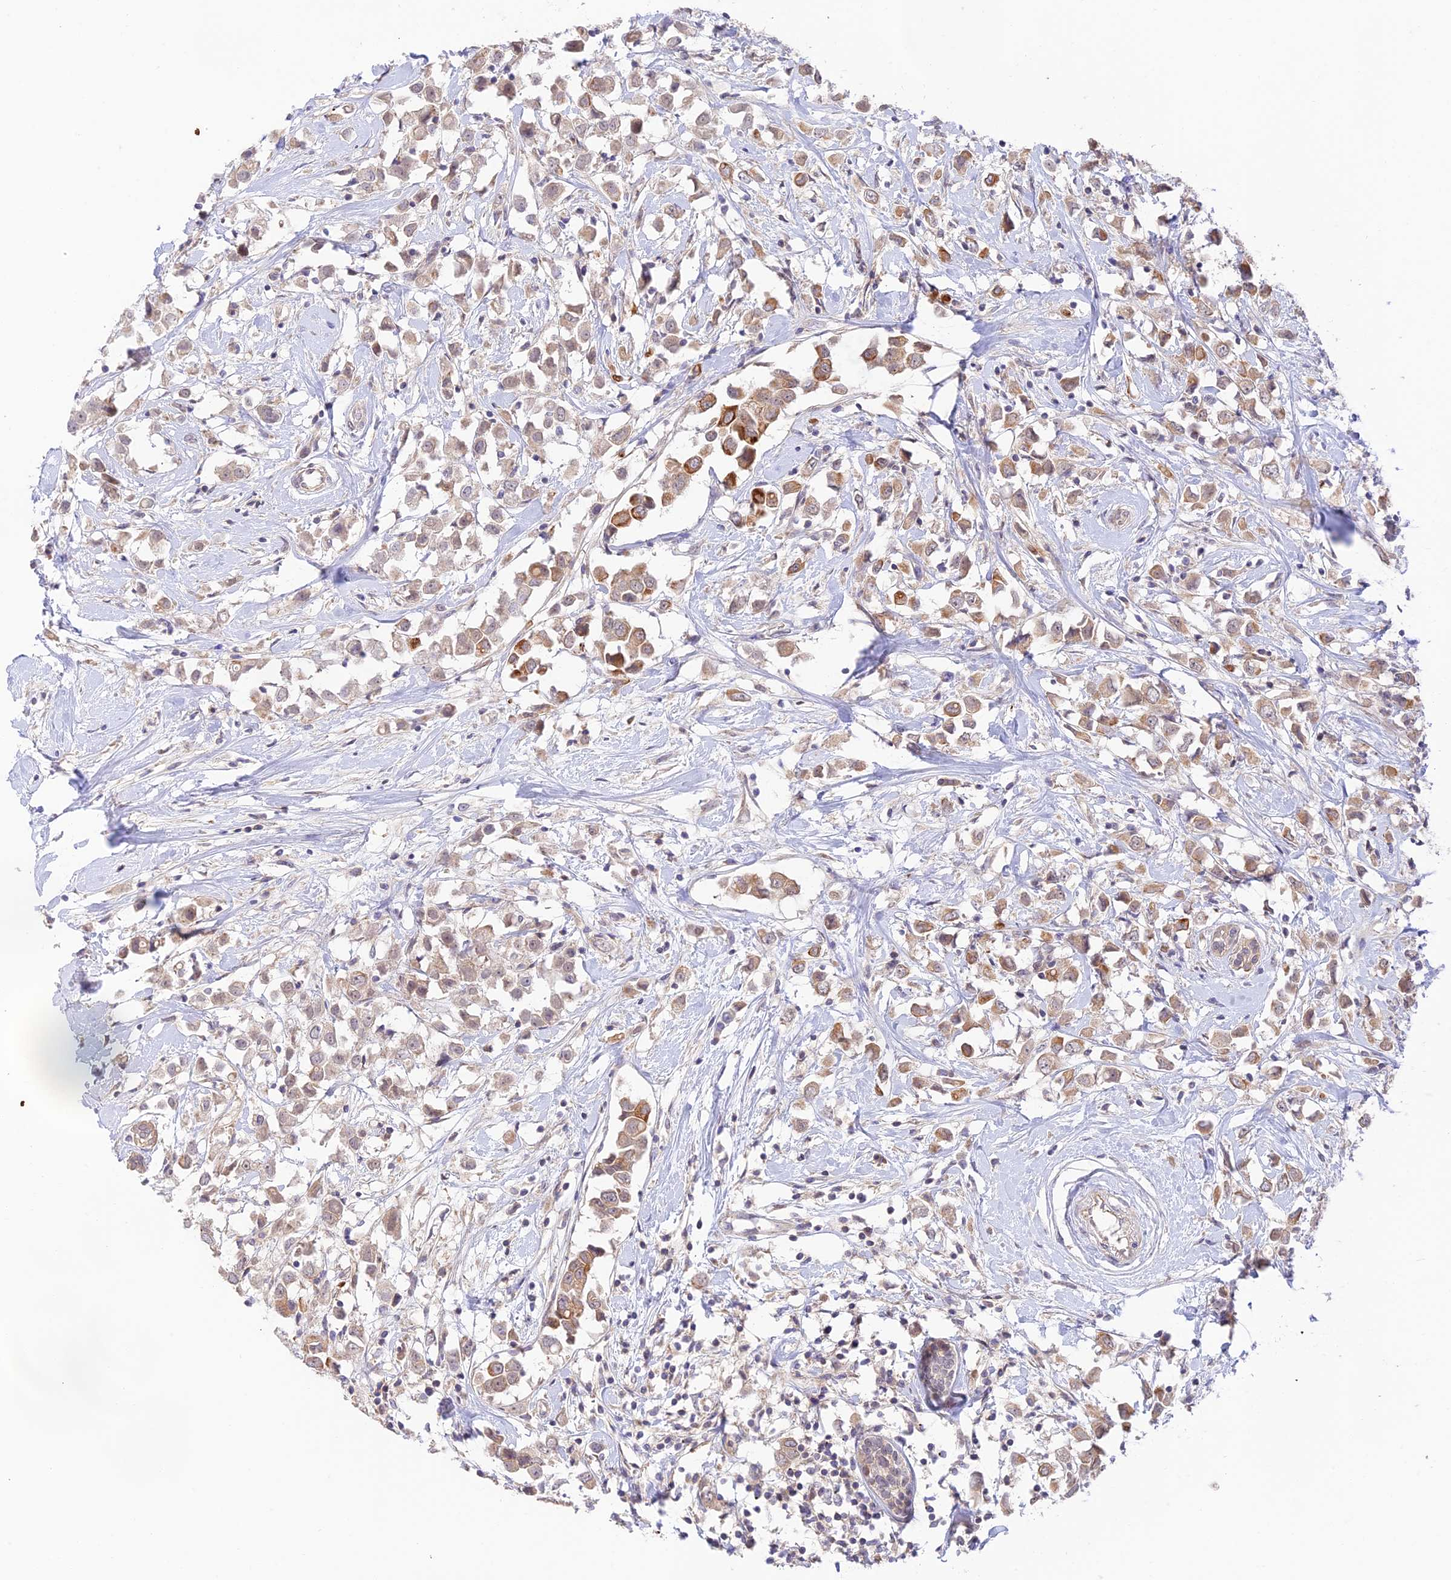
{"staining": {"intensity": "weak", "quantity": ">75%", "location": "cytoplasmic/membranous"}, "tissue": "breast cancer", "cell_type": "Tumor cells", "image_type": "cancer", "snomed": [{"axis": "morphology", "description": "Duct carcinoma"}, {"axis": "topography", "description": "Breast"}], "caption": "Immunohistochemical staining of breast cancer (infiltrating ductal carcinoma) reveals low levels of weak cytoplasmic/membranous protein staining in about >75% of tumor cells.", "gene": "CAMSAP3", "patient": {"sex": "female", "age": 61}}